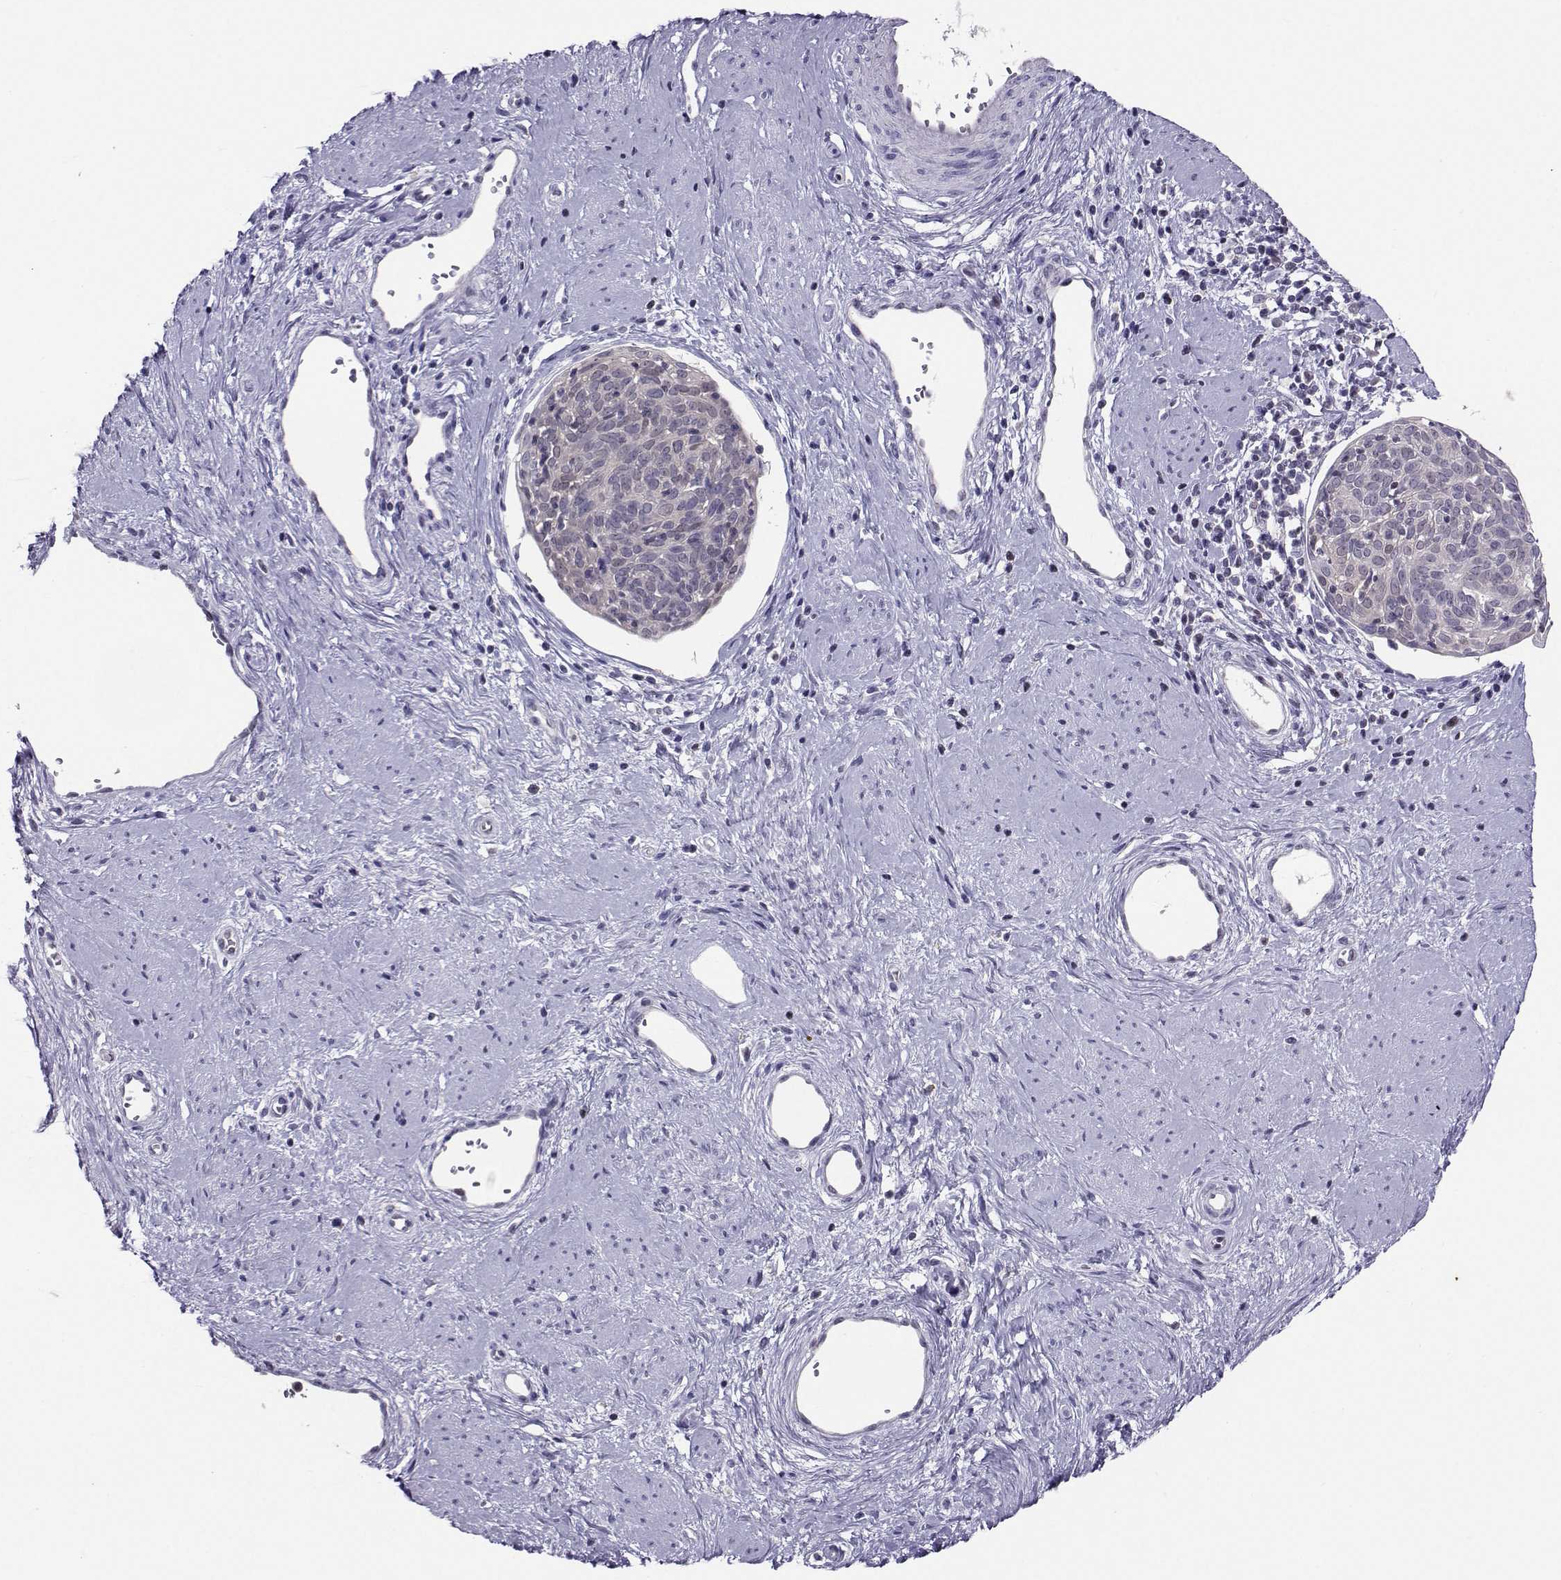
{"staining": {"intensity": "negative", "quantity": "none", "location": "none"}, "tissue": "cervical cancer", "cell_type": "Tumor cells", "image_type": "cancer", "snomed": [{"axis": "morphology", "description": "Squamous cell carcinoma, NOS"}, {"axis": "topography", "description": "Cervix"}], "caption": "This is a image of IHC staining of squamous cell carcinoma (cervical), which shows no positivity in tumor cells.", "gene": "PGK1", "patient": {"sex": "female", "age": 39}}